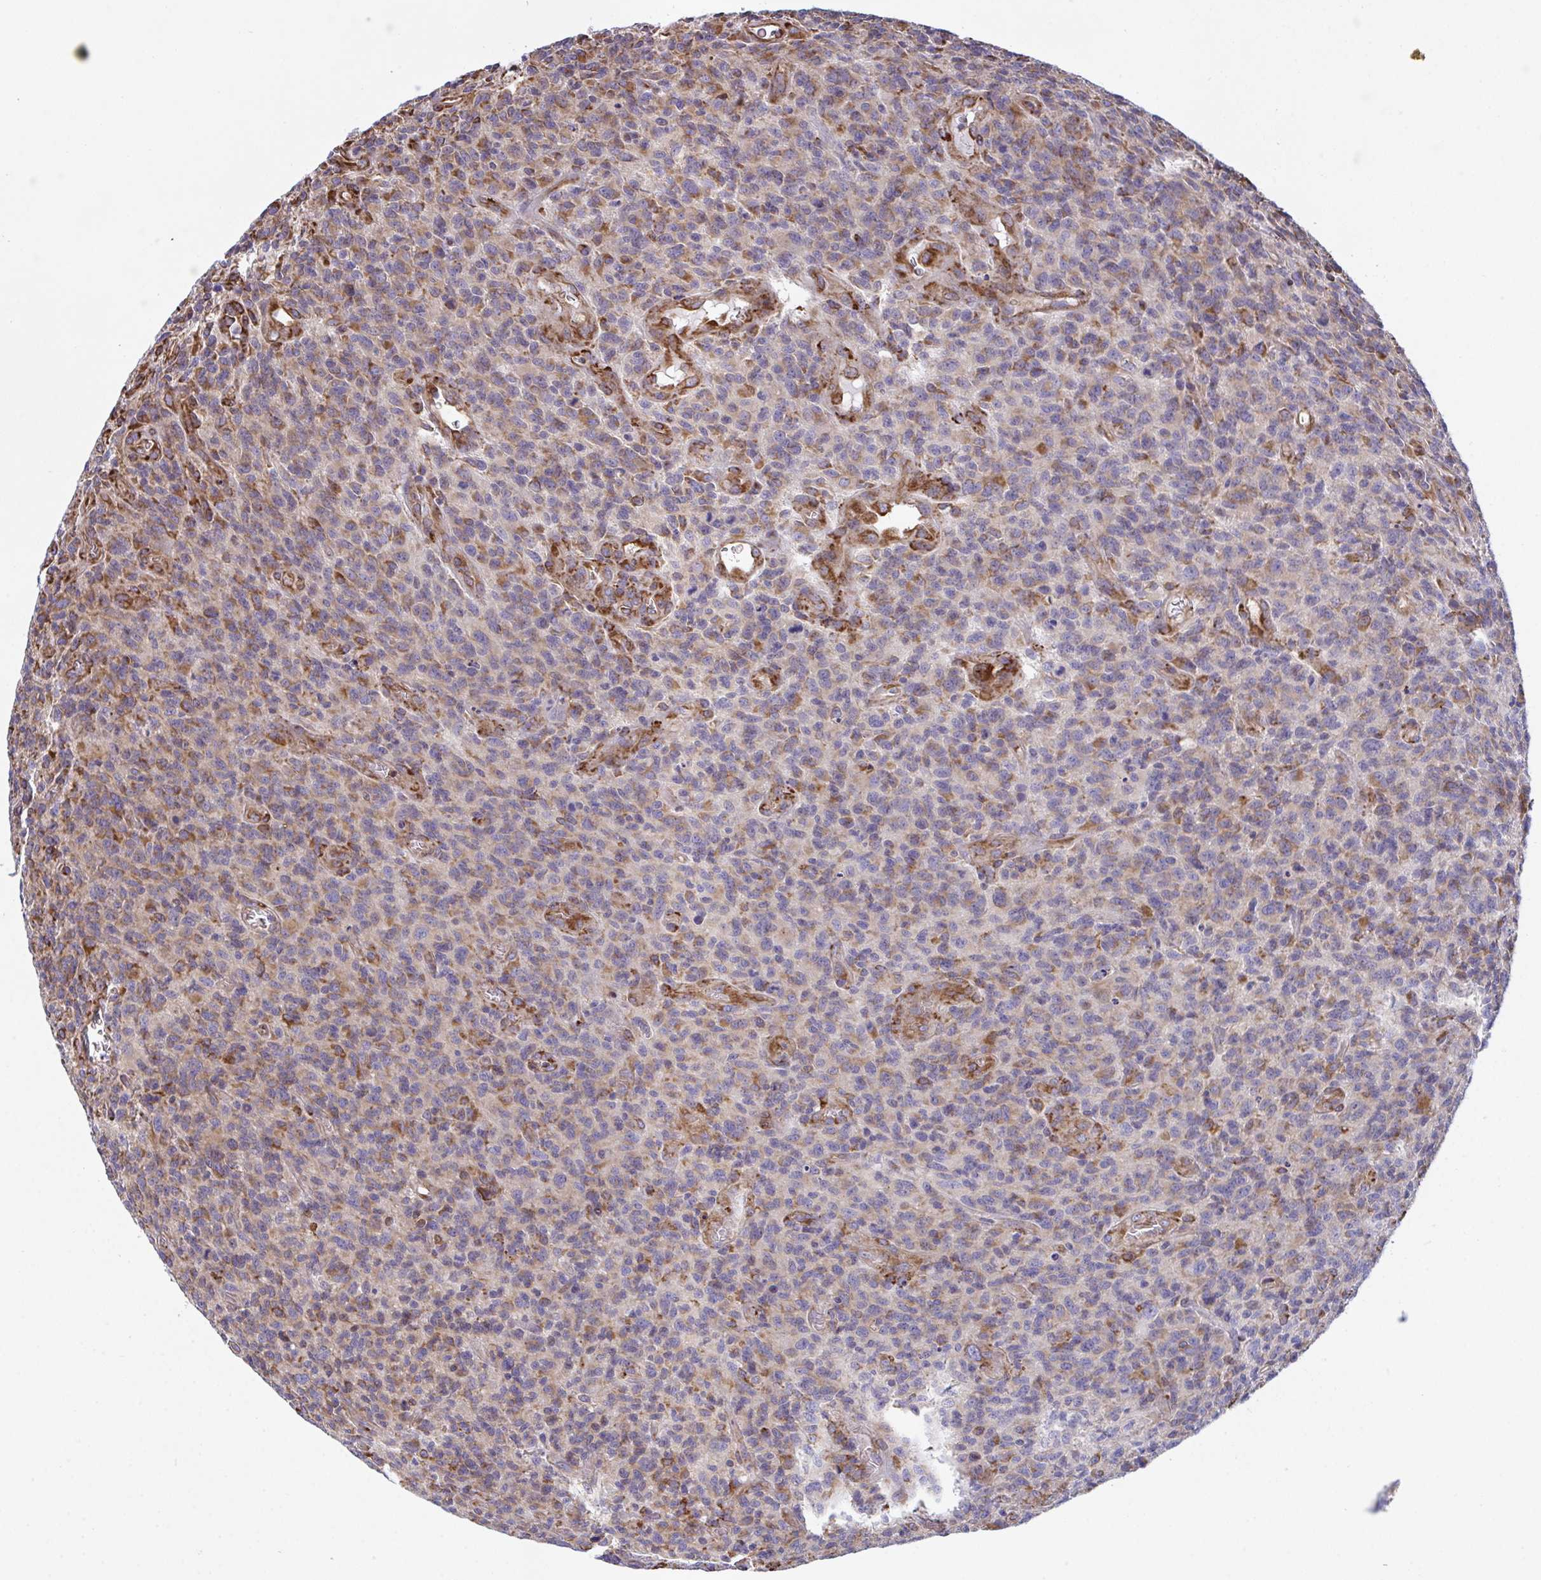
{"staining": {"intensity": "moderate", "quantity": "25%-75%", "location": "cytoplasmic/membranous"}, "tissue": "glioma", "cell_type": "Tumor cells", "image_type": "cancer", "snomed": [{"axis": "morphology", "description": "Glioma, malignant, High grade"}, {"axis": "topography", "description": "Brain"}], "caption": "Immunohistochemistry (IHC) (DAB) staining of human glioma displays moderate cytoplasmic/membranous protein positivity in about 25%-75% of tumor cells.", "gene": "PEAK3", "patient": {"sex": "male", "age": 76}}